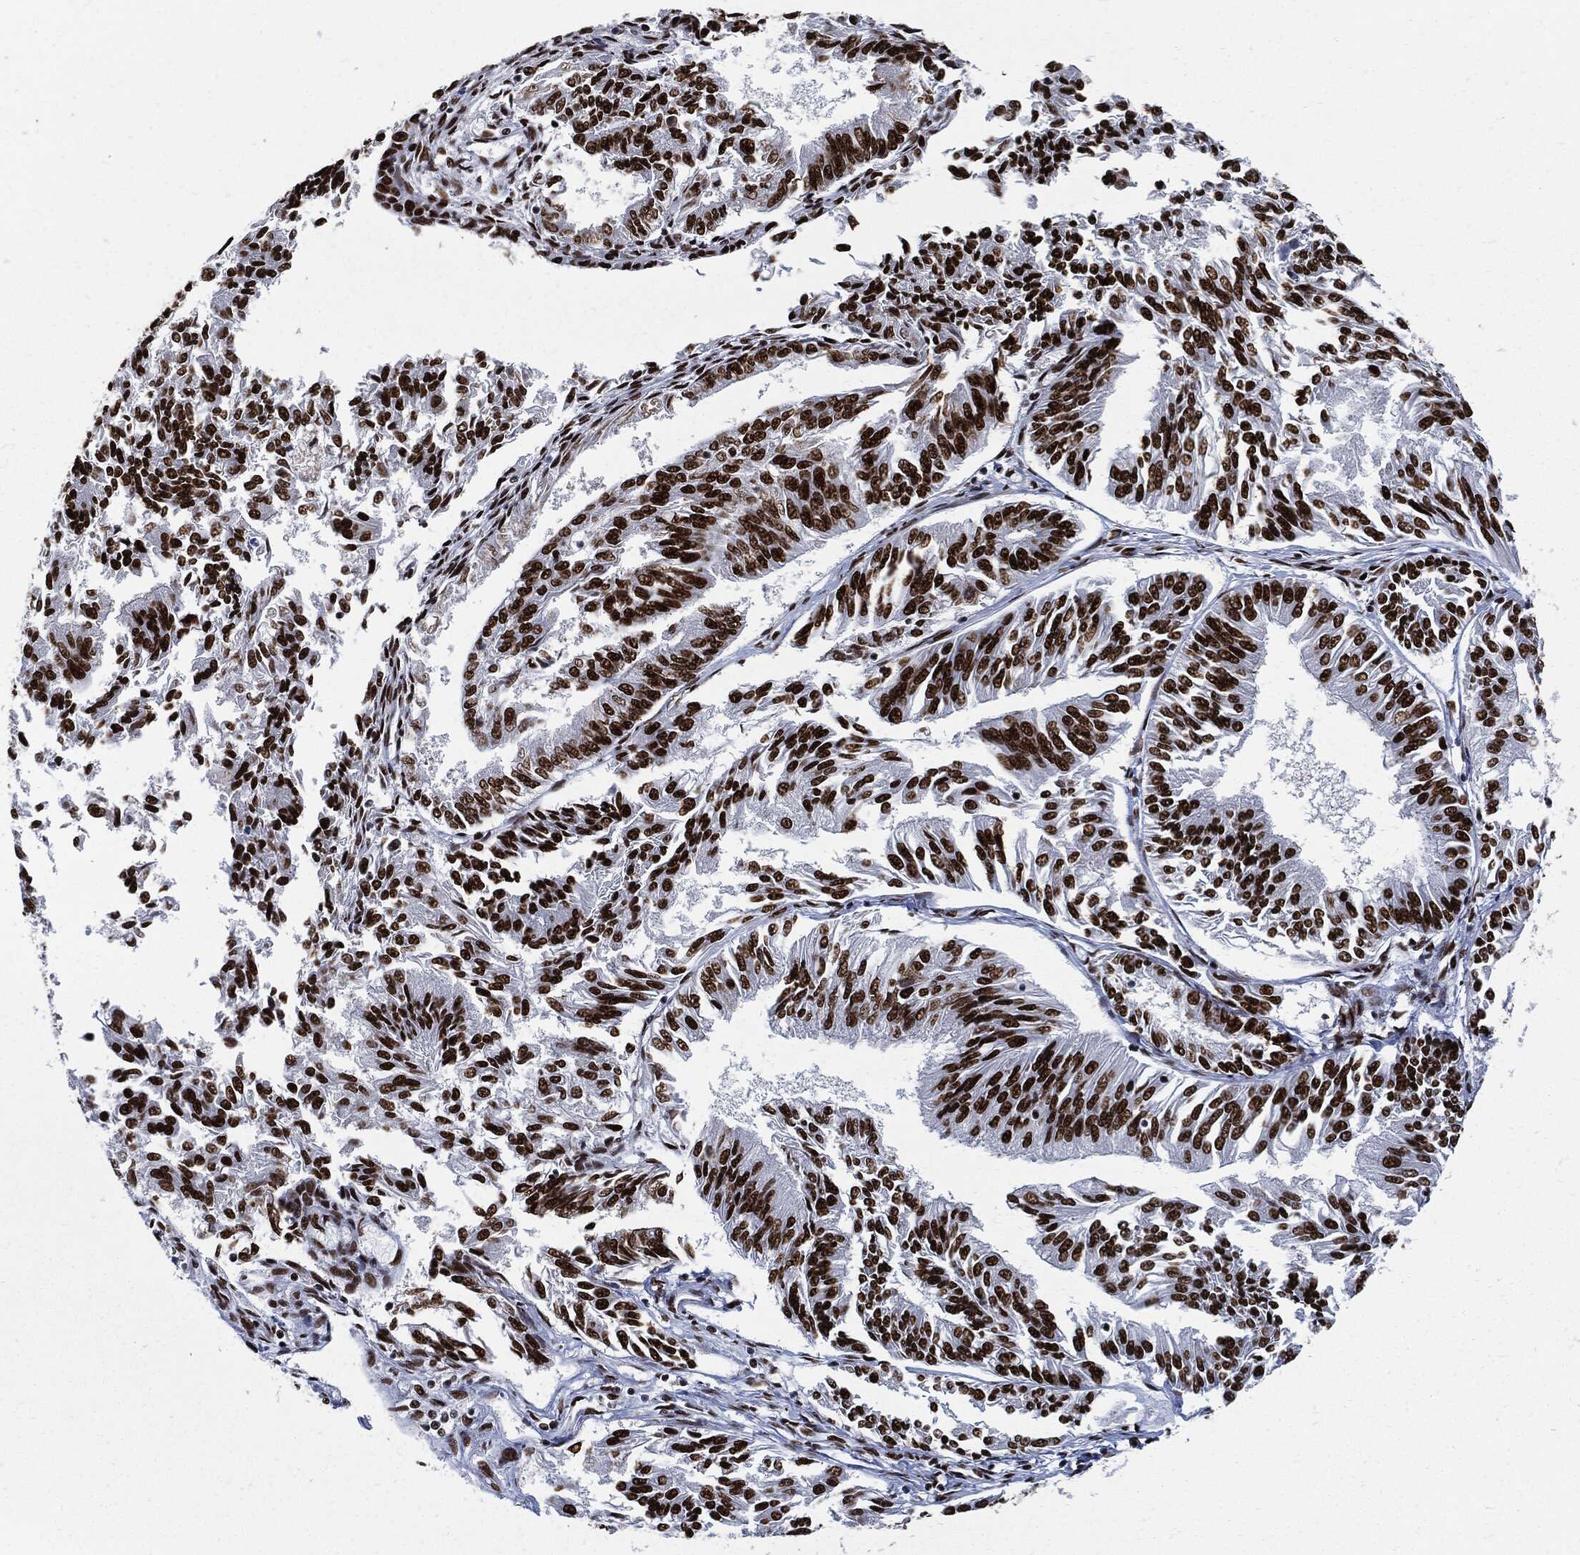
{"staining": {"intensity": "strong", "quantity": ">75%", "location": "nuclear"}, "tissue": "endometrial cancer", "cell_type": "Tumor cells", "image_type": "cancer", "snomed": [{"axis": "morphology", "description": "Adenocarcinoma, NOS"}, {"axis": "topography", "description": "Endometrium"}], "caption": "Protein staining of endometrial cancer (adenocarcinoma) tissue exhibits strong nuclear positivity in approximately >75% of tumor cells. (IHC, brightfield microscopy, high magnification).", "gene": "RECQL", "patient": {"sex": "female", "age": 58}}